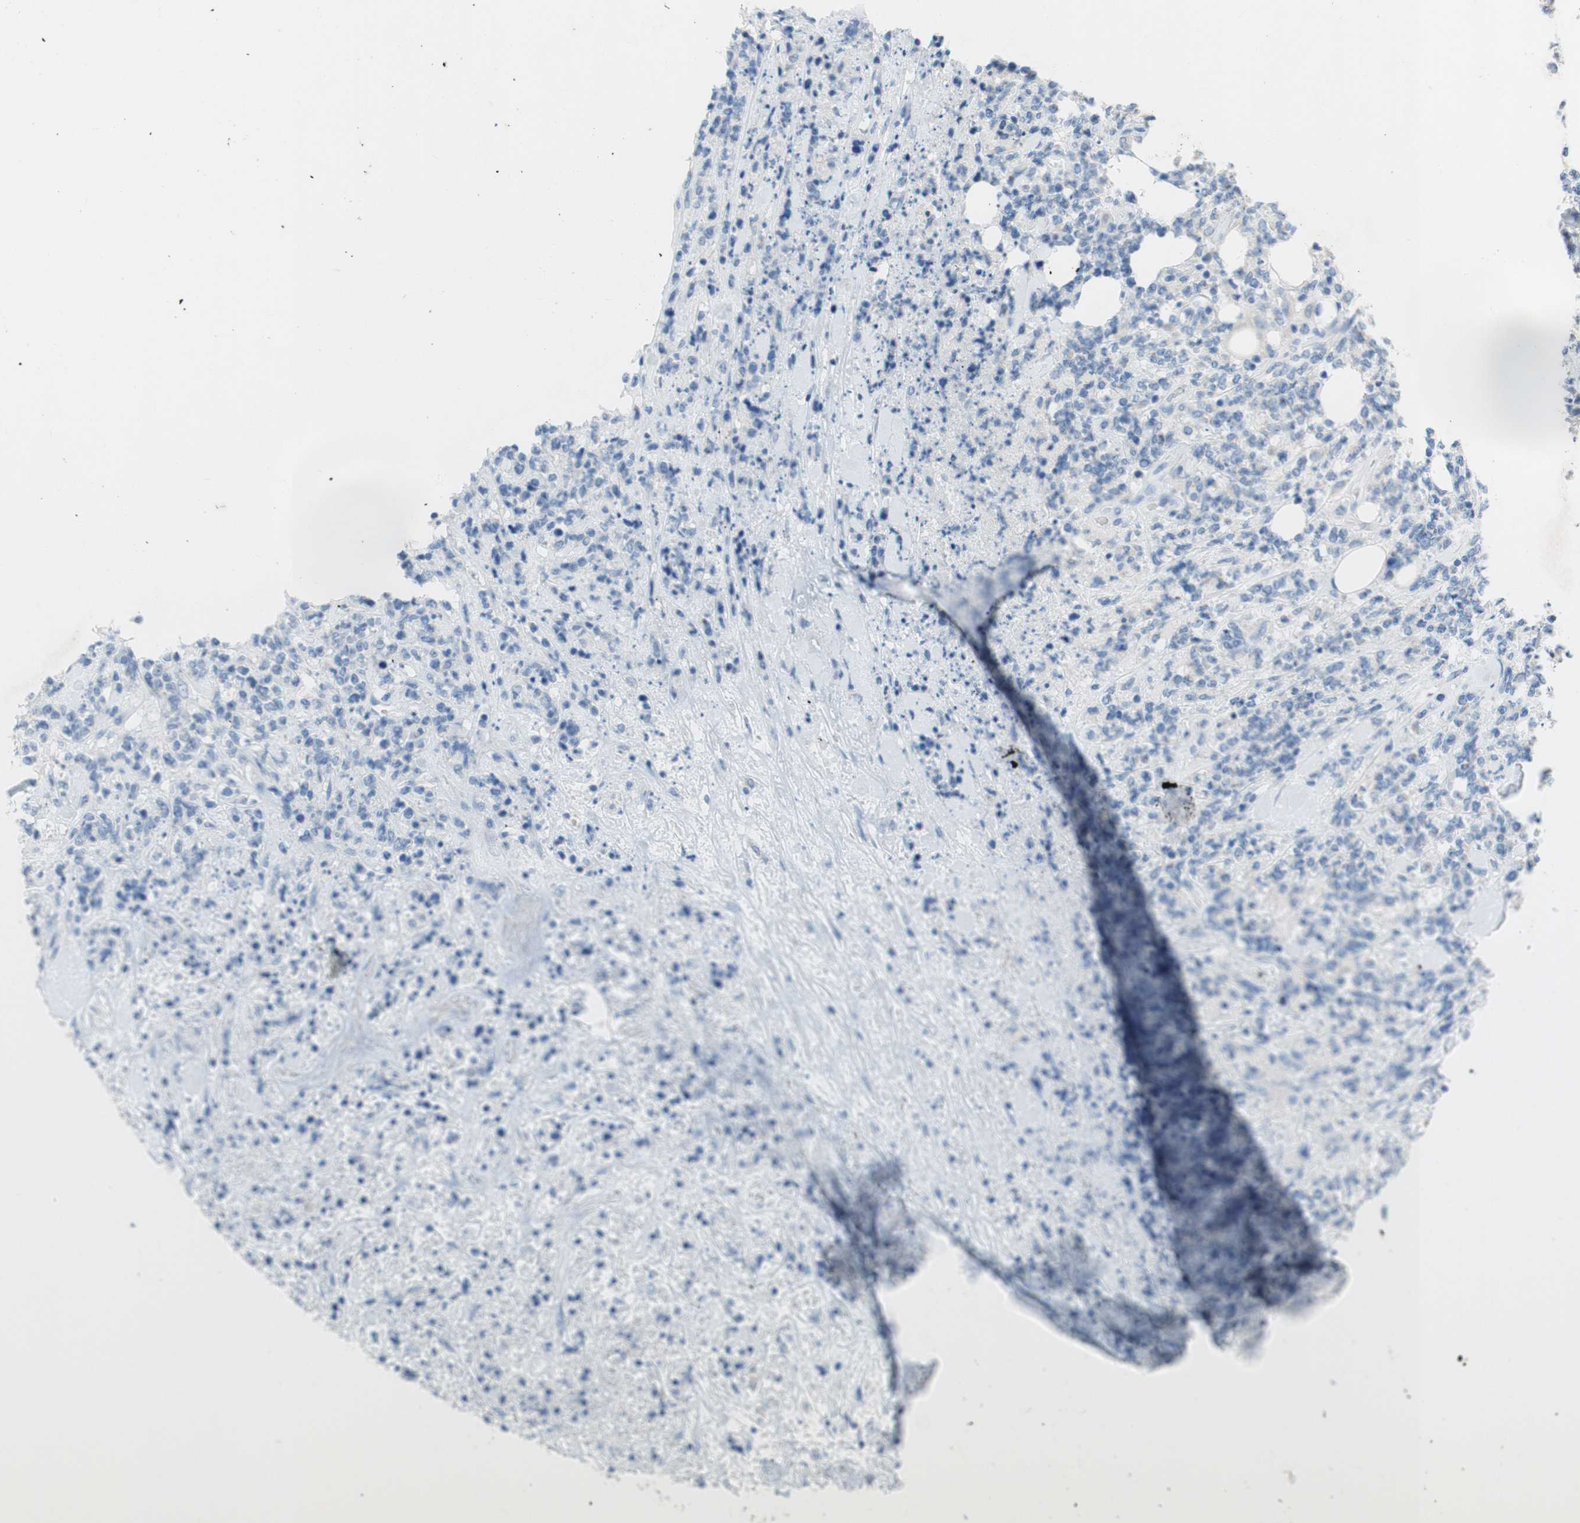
{"staining": {"intensity": "negative", "quantity": "none", "location": "none"}, "tissue": "lymphoma", "cell_type": "Tumor cells", "image_type": "cancer", "snomed": [{"axis": "morphology", "description": "Malignant lymphoma, non-Hodgkin's type, High grade"}, {"axis": "topography", "description": "Soft tissue"}], "caption": "Immunohistochemistry (IHC) of lymphoma exhibits no staining in tumor cells.", "gene": "POLR2J3", "patient": {"sex": "male", "age": 18}}